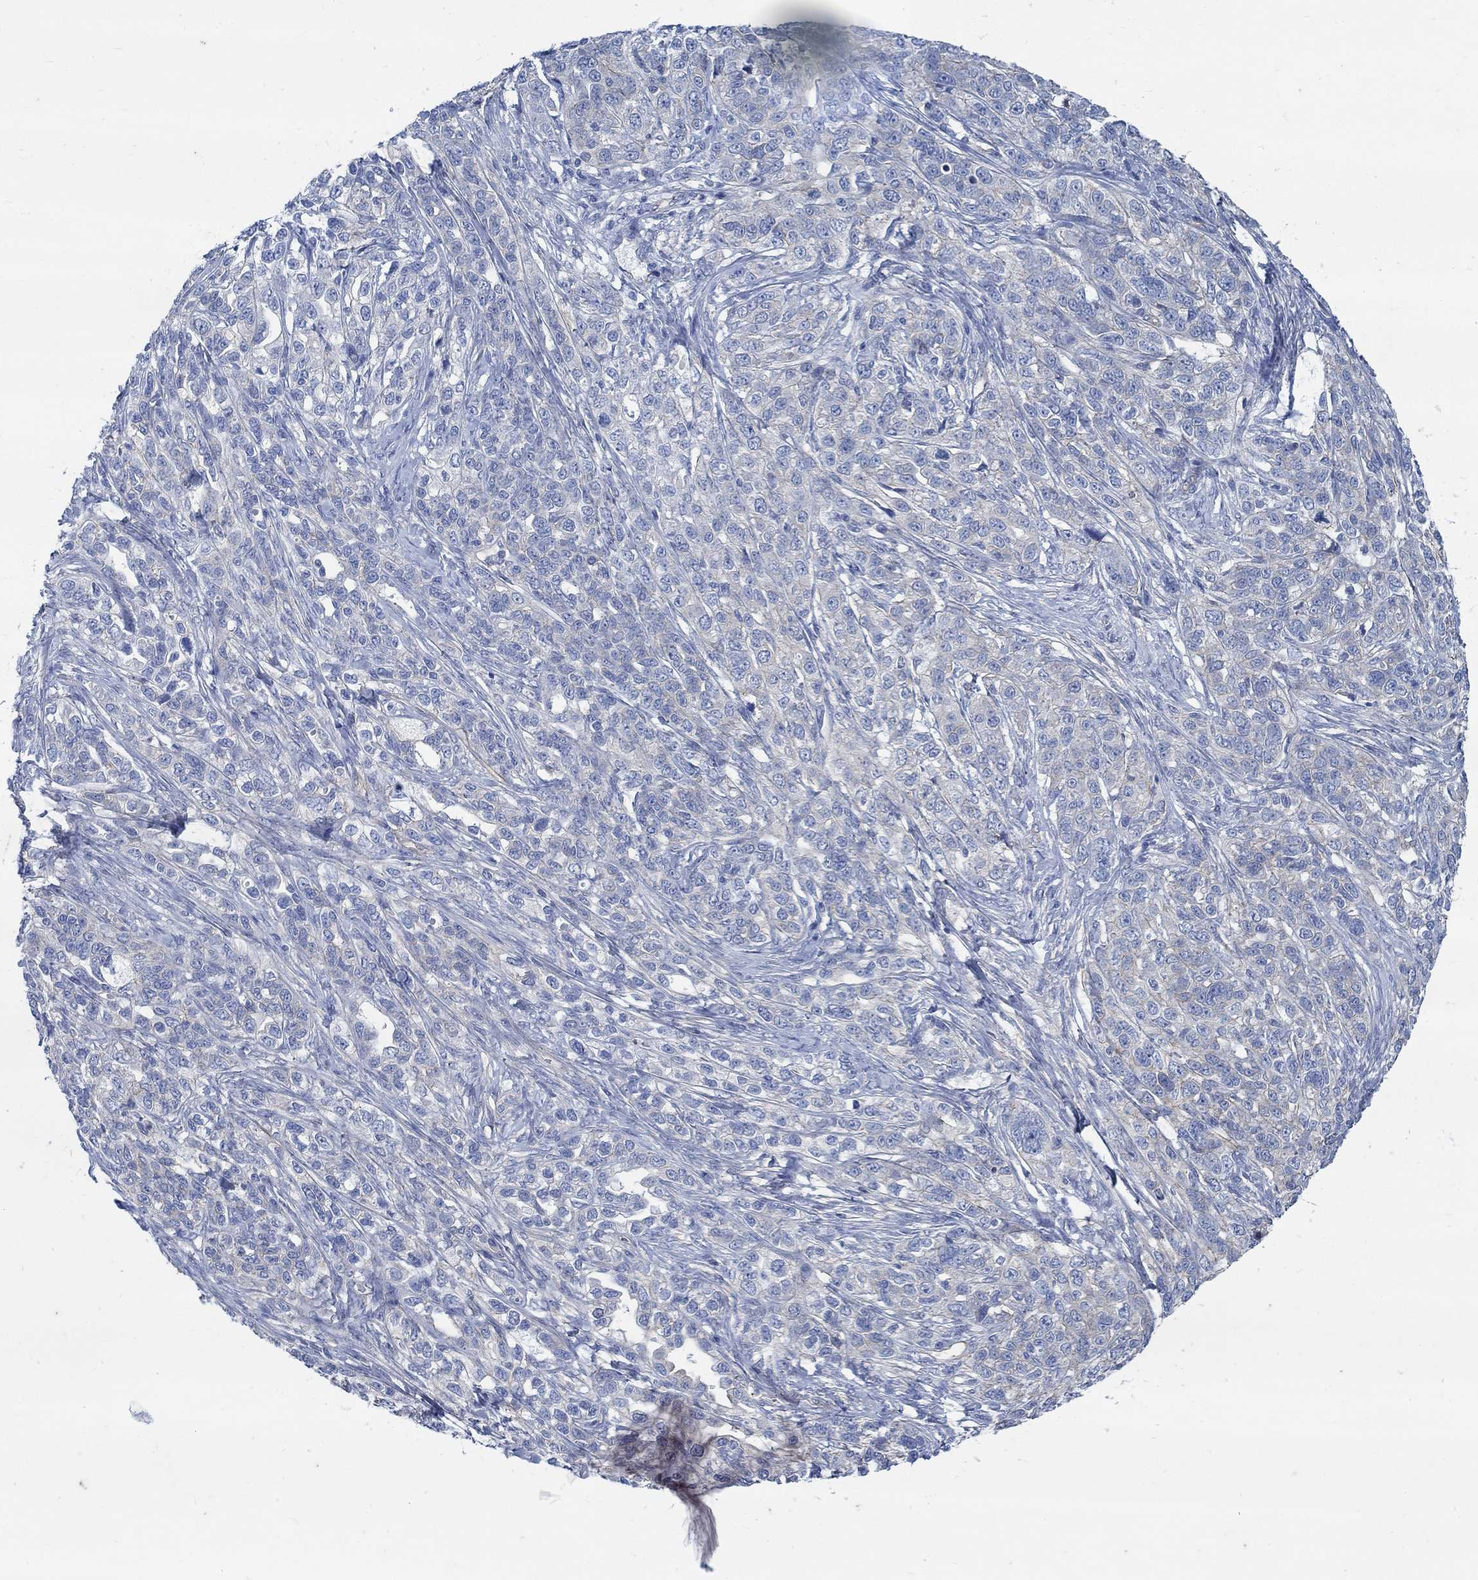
{"staining": {"intensity": "negative", "quantity": "none", "location": "none"}, "tissue": "ovarian cancer", "cell_type": "Tumor cells", "image_type": "cancer", "snomed": [{"axis": "morphology", "description": "Cystadenocarcinoma, serous, NOS"}, {"axis": "topography", "description": "Ovary"}], "caption": "Tumor cells show no significant protein staining in ovarian serous cystadenocarcinoma.", "gene": "TMEM198", "patient": {"sex": "female", "age": 71}}